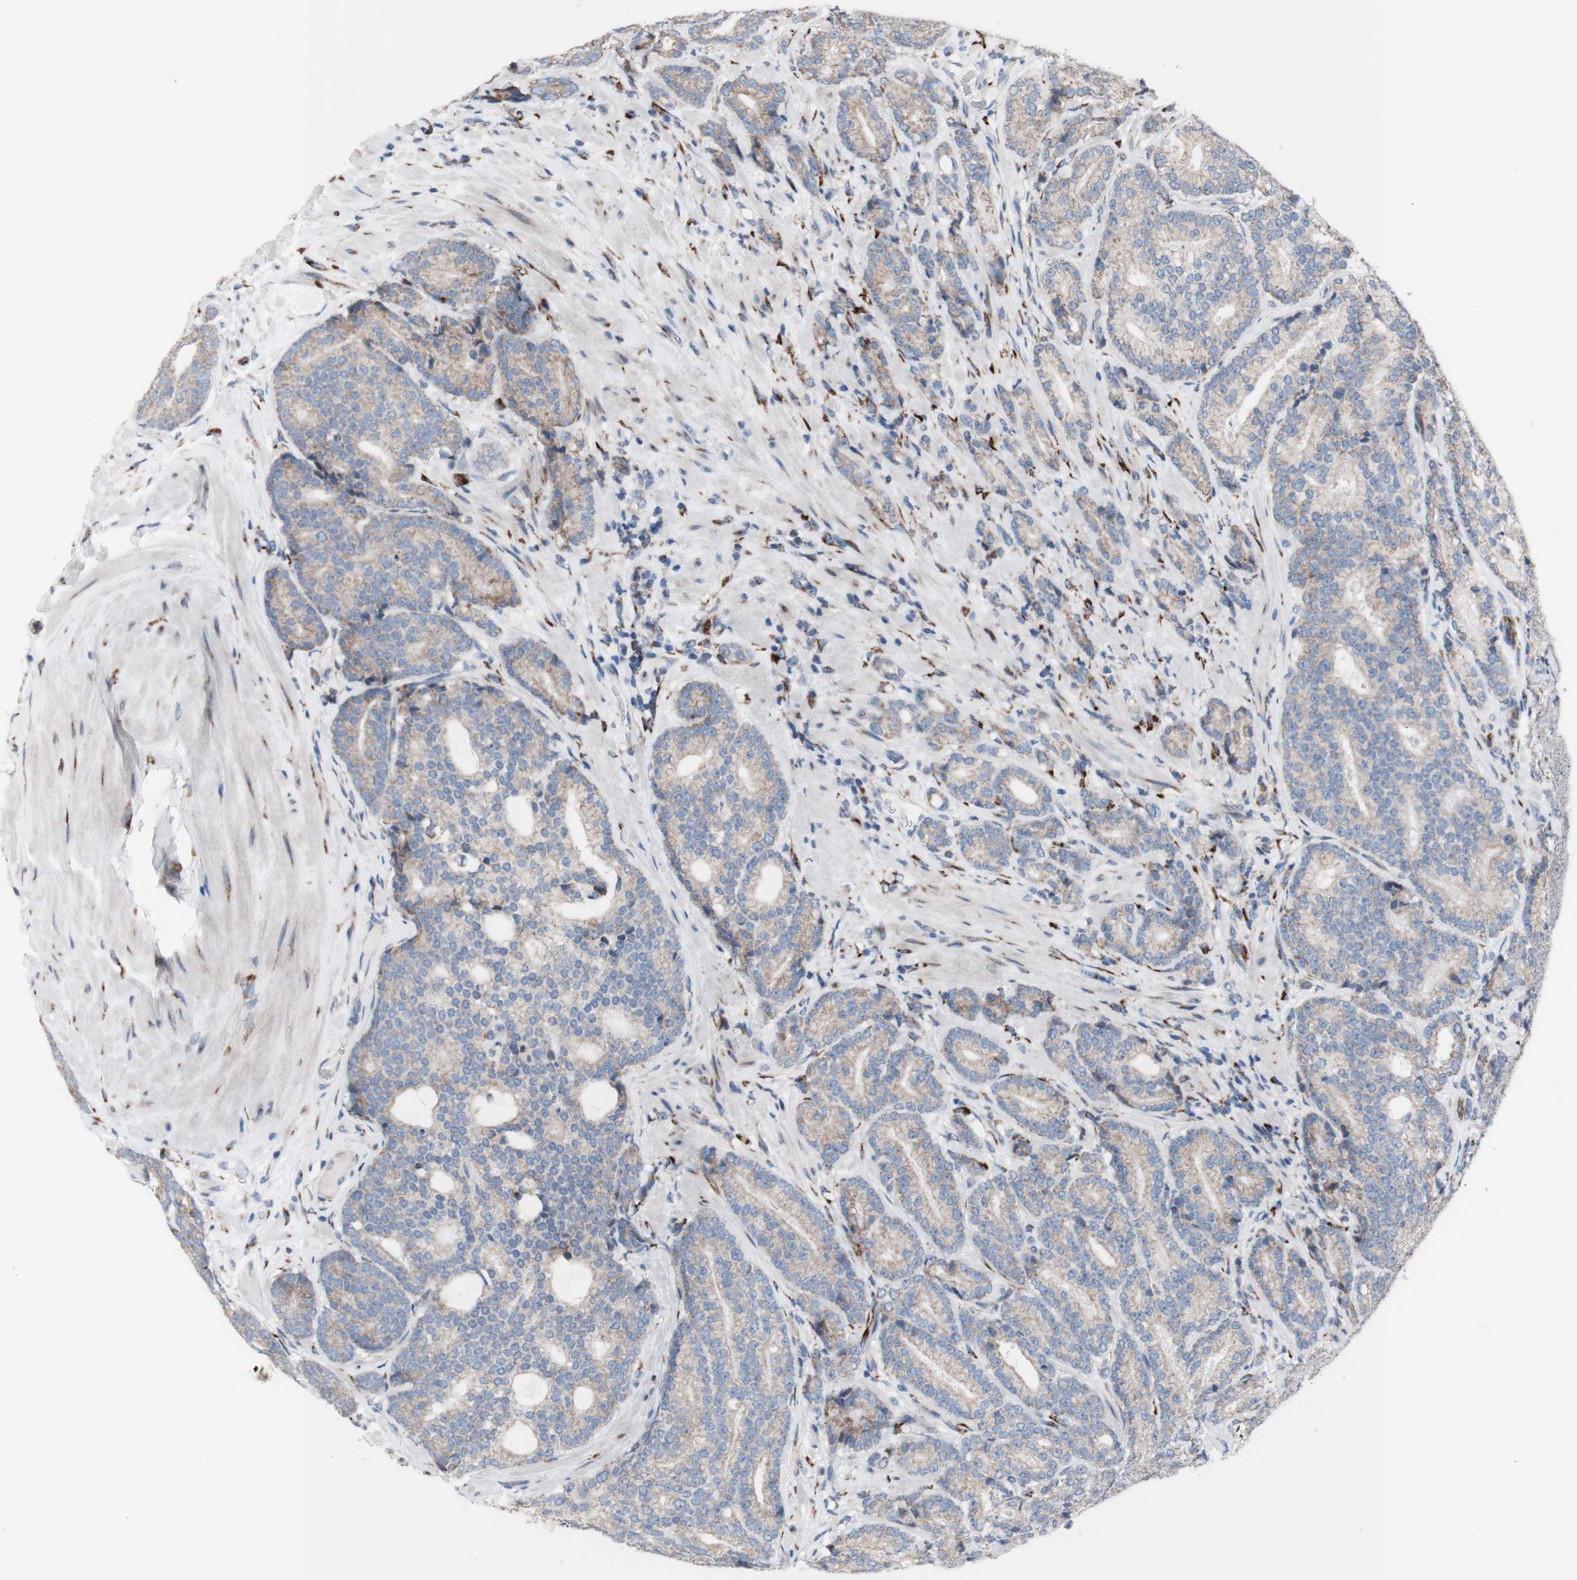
{"staining": {"intensity": "weak", "quantity": ">75%", "location": "cytoplasmic/membranous"}, "tissue": "prostate cancer", "cell_type": "Tumor cells", "image_type": "cancer", "snomed": [{"axis": "morphology", "description": "Adenocarcinoma, High grade"}, {"axis": "topography", "description": "Prostate"}], "caption": "IHC photomicrograph of neoplastic tissue: human high-grade adenocarcinoma (prostate) stained using immunohistochemistry (IHC) reveals low levels of weak protein expression localized specifically in the cytoplasmic/membranous of tumor cells, appearing as a cytoplasmic/membranous brown color.", "gene": "AGPAT5", "patient": {"sex": "male", "age": 61}}